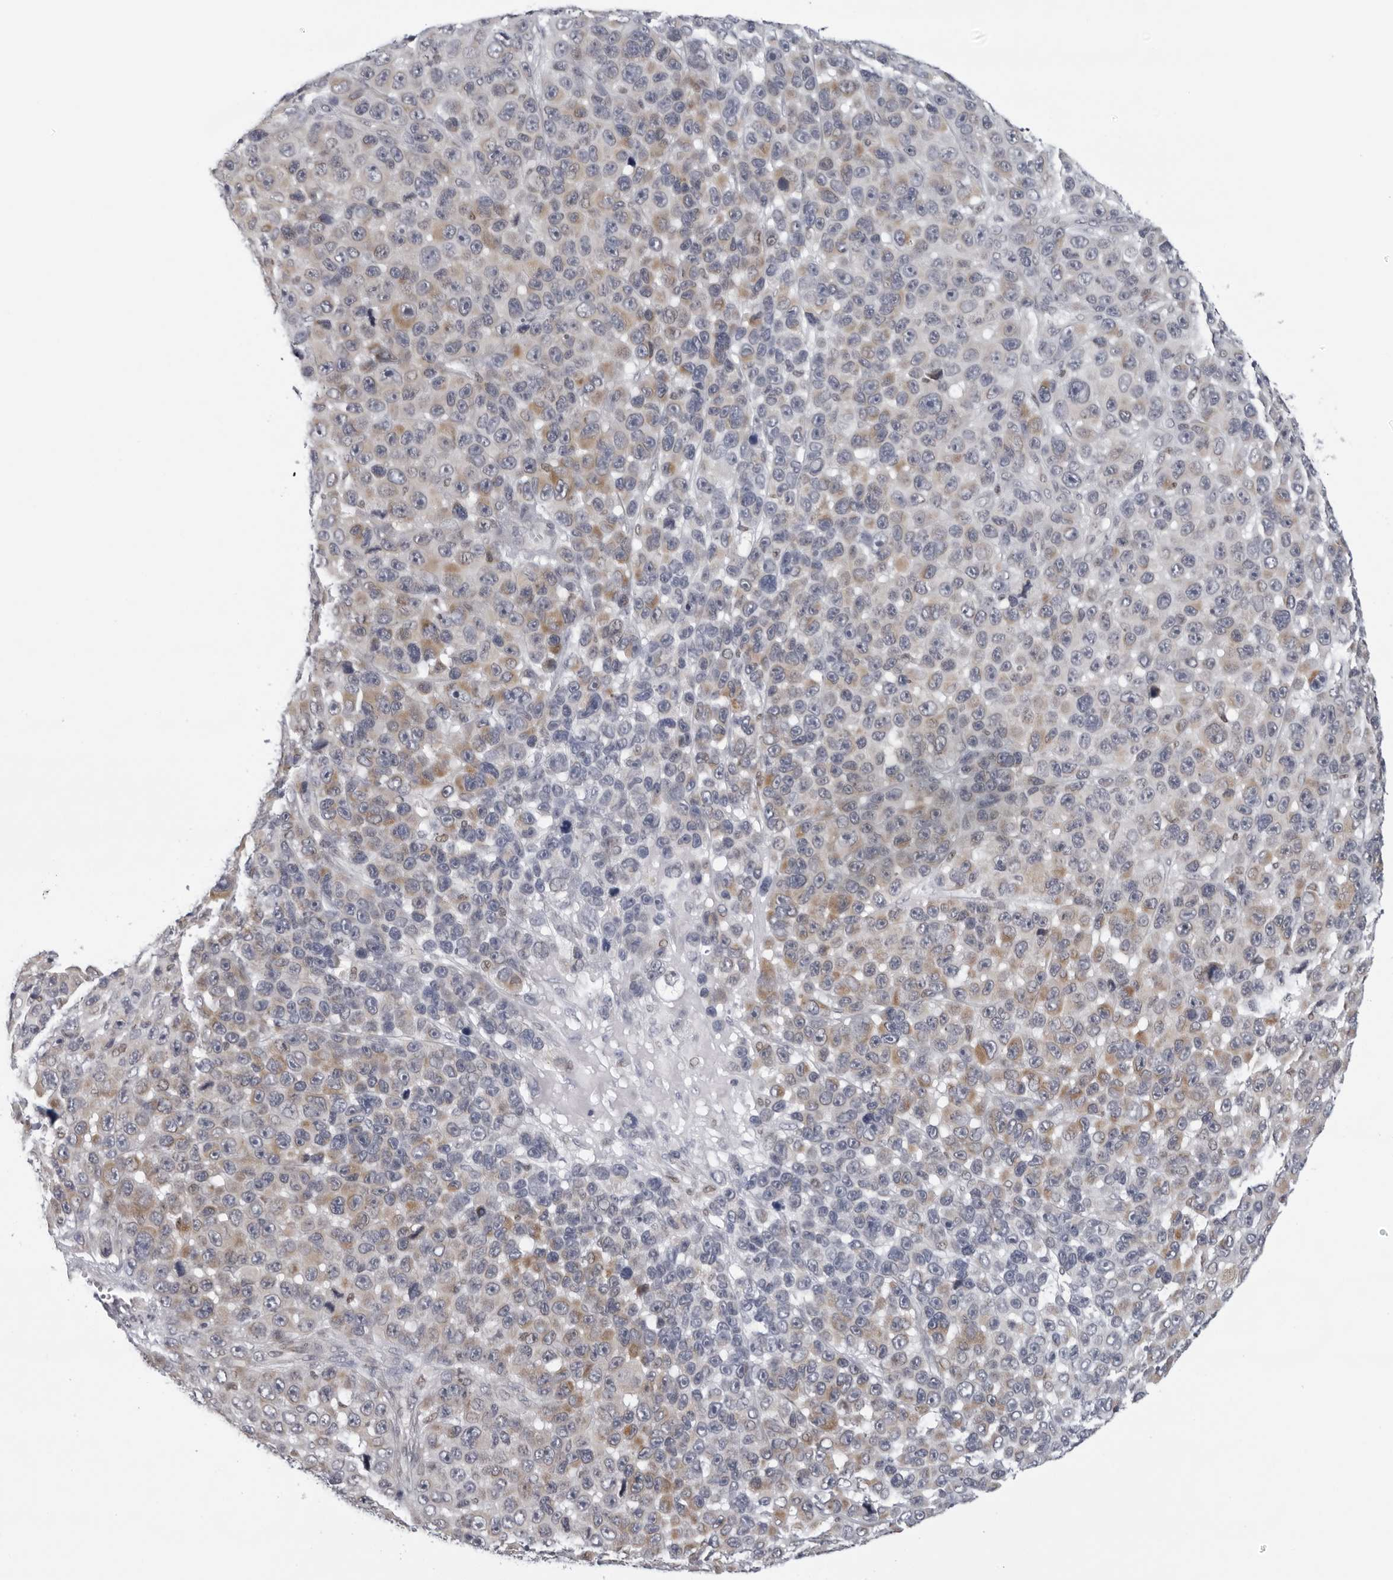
{"staining": {"intensity": "moderate", "quantity": "25%-75%", "location": "cytoplasmic/membranous"}, "tissue": "melanoma", "cell_type": "Tumor cells", "image_type": "cancer", "snomed": [{"axis": "morphology", "description": "Malignant melanoma, NOS"}, {"axis": "topography", "description": "Skin"}], "caption": "Immunohistochemical staining of human melanoma reveals medium levels of moderate cytoplasmic/membranous staining in approximately 25%-75% of tumor cells.", "gene": "CPT2", "patient": {"sex": "male", "age": 53}}